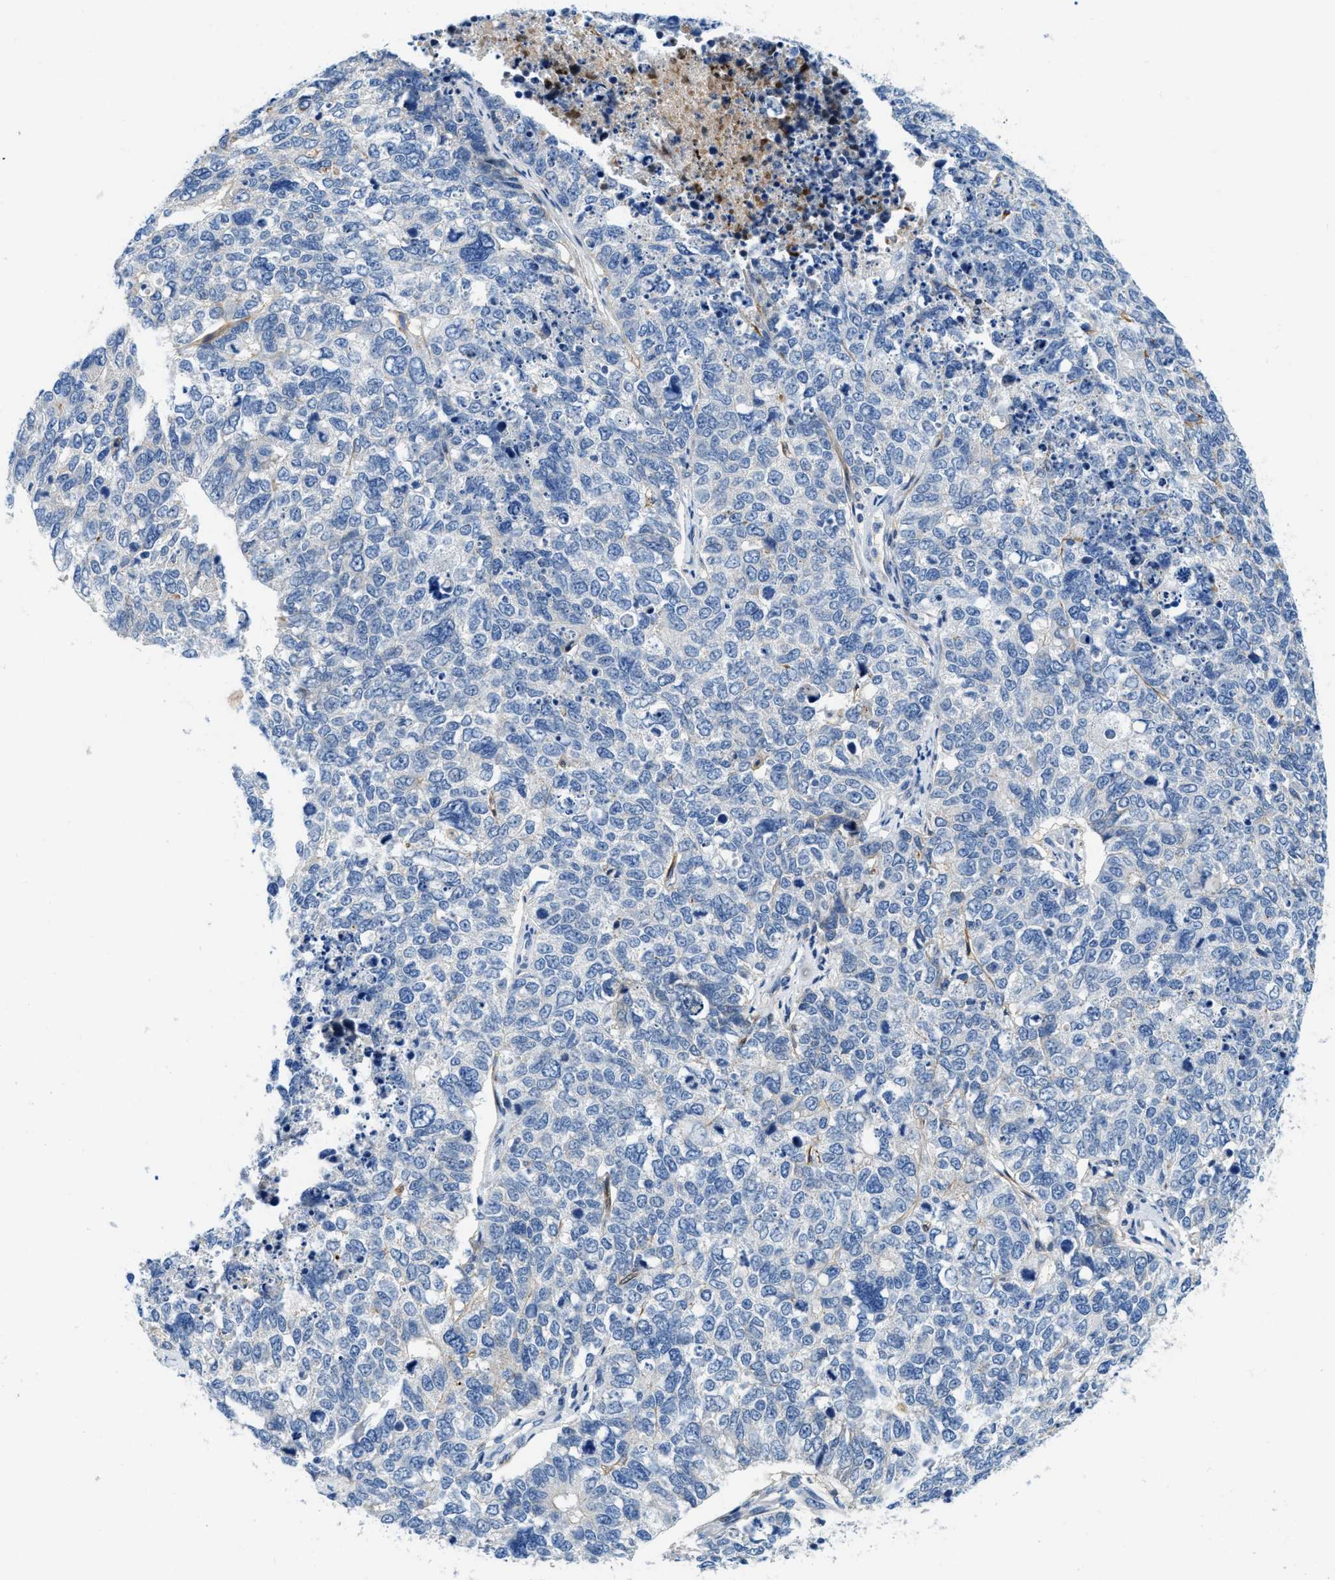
{"staining": {"intensity": "negative", "quantity": "none", "location": "none"}, "tissue": "cervical cancer", "cell_type": "Tumor cells", "image_type": "cancer", "snomed": [{"axis": "morphology", "description": "Squamous cell carcinoma, NOS"}, {"axis": "topography", "description": "Cervix"}], "caption": "Tumor cells are negative for protein expression in human cervical squamous cell carcinoma.", "gene": "CFB", "patient": {"sex": "female", "age": 63}}